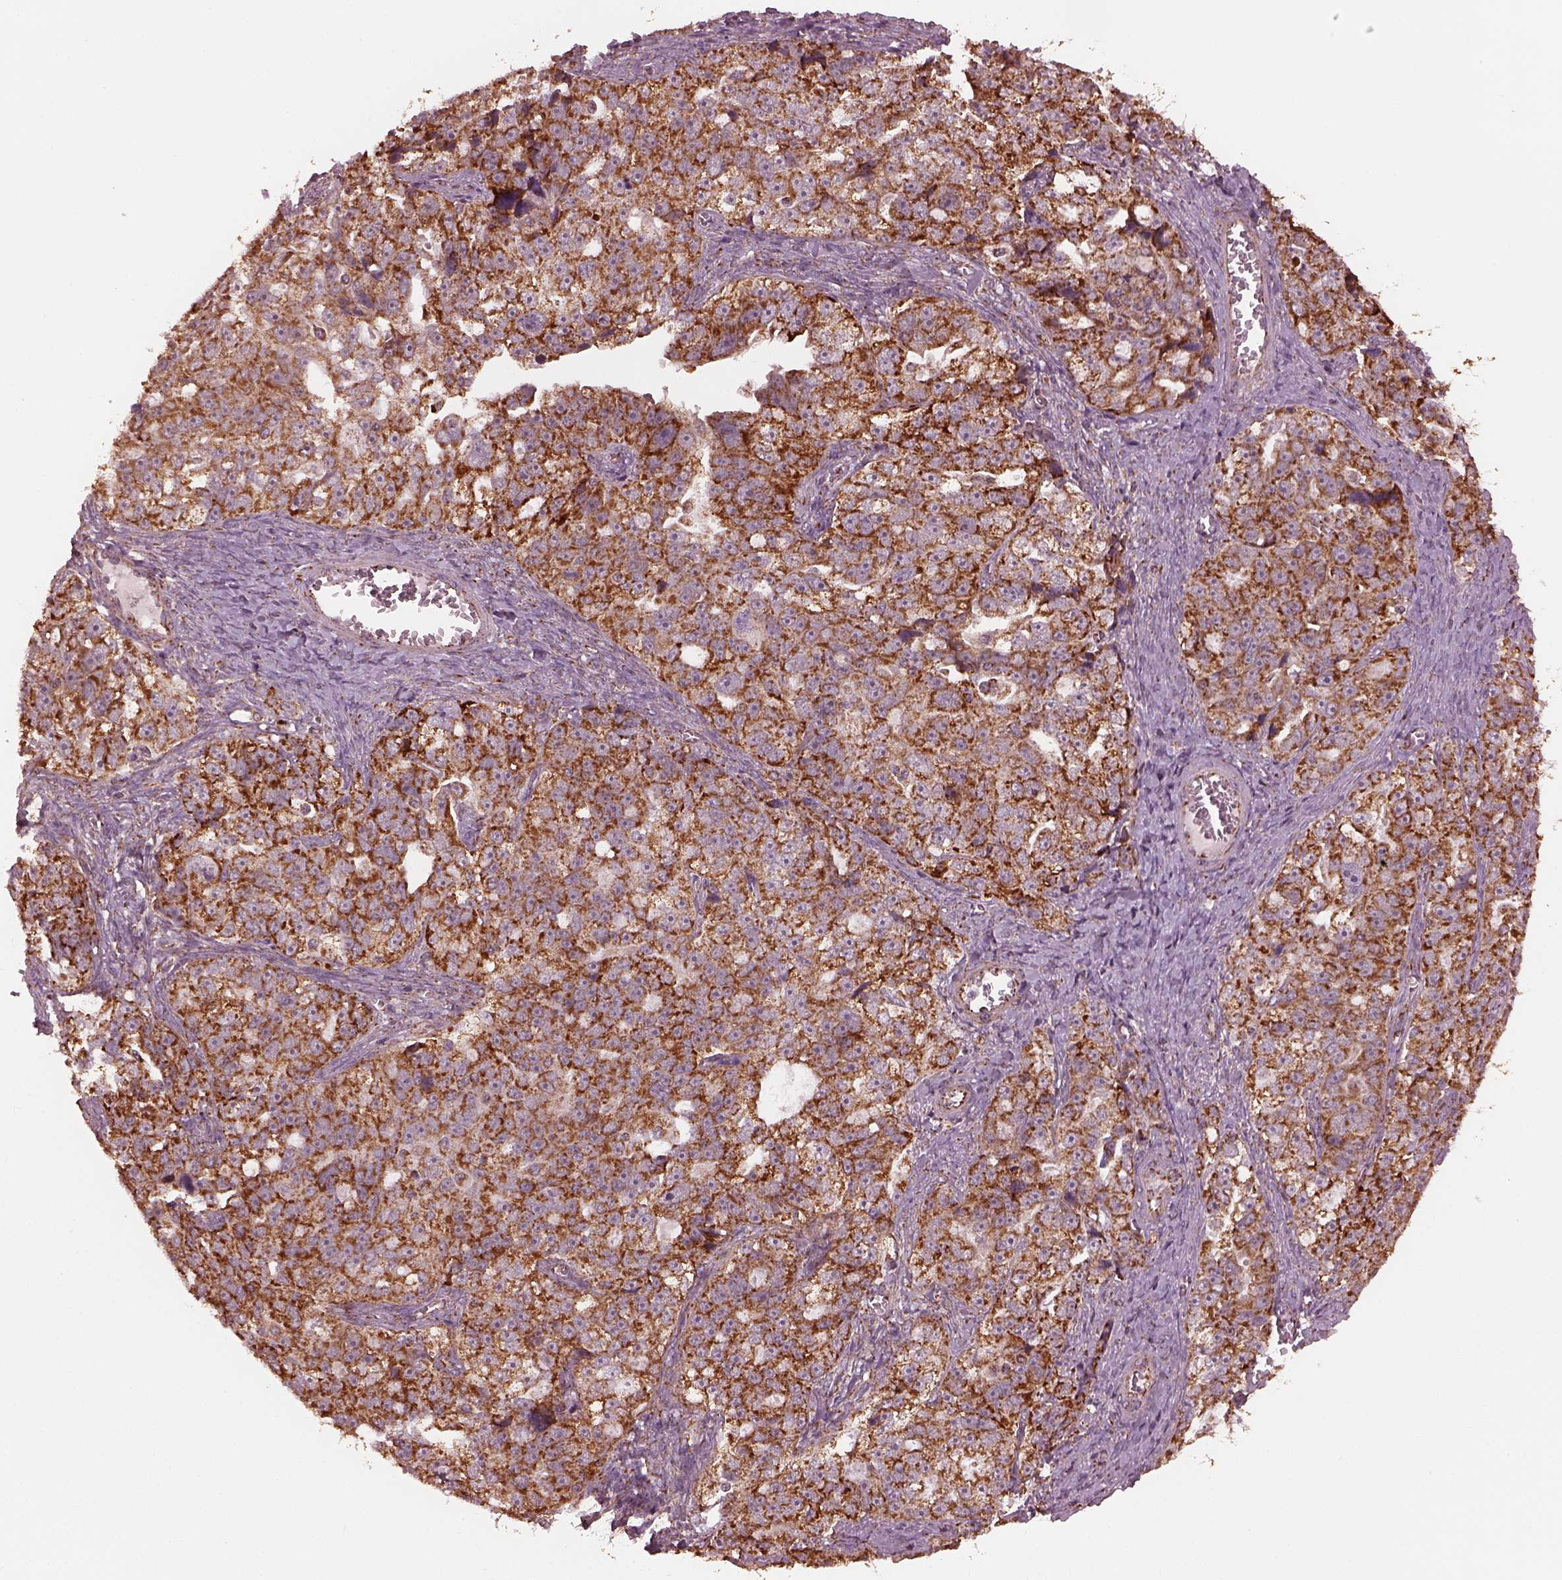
{"staining": {"intensity": "strong", "quantity": ">75%", "location": "cytoplasmic/membranous"}, "tissue": "ovarian cancer", "cell_type": "Tumor cells", "image_type": "cancer", "snomed": [{"axis": "morphology", "description": "Cystadenocarcinoma, serous, NOS"}, {"axis": "topography", "description": "Ovary"}], "caption": "Strong cytoplasmic/membranous staining is seen in approximately >75% of tumor cells in serous cystadenocarcinoma (ovarian).", "gene": "NDUFB10", "patient": {"sex": "female", "age": 51}}